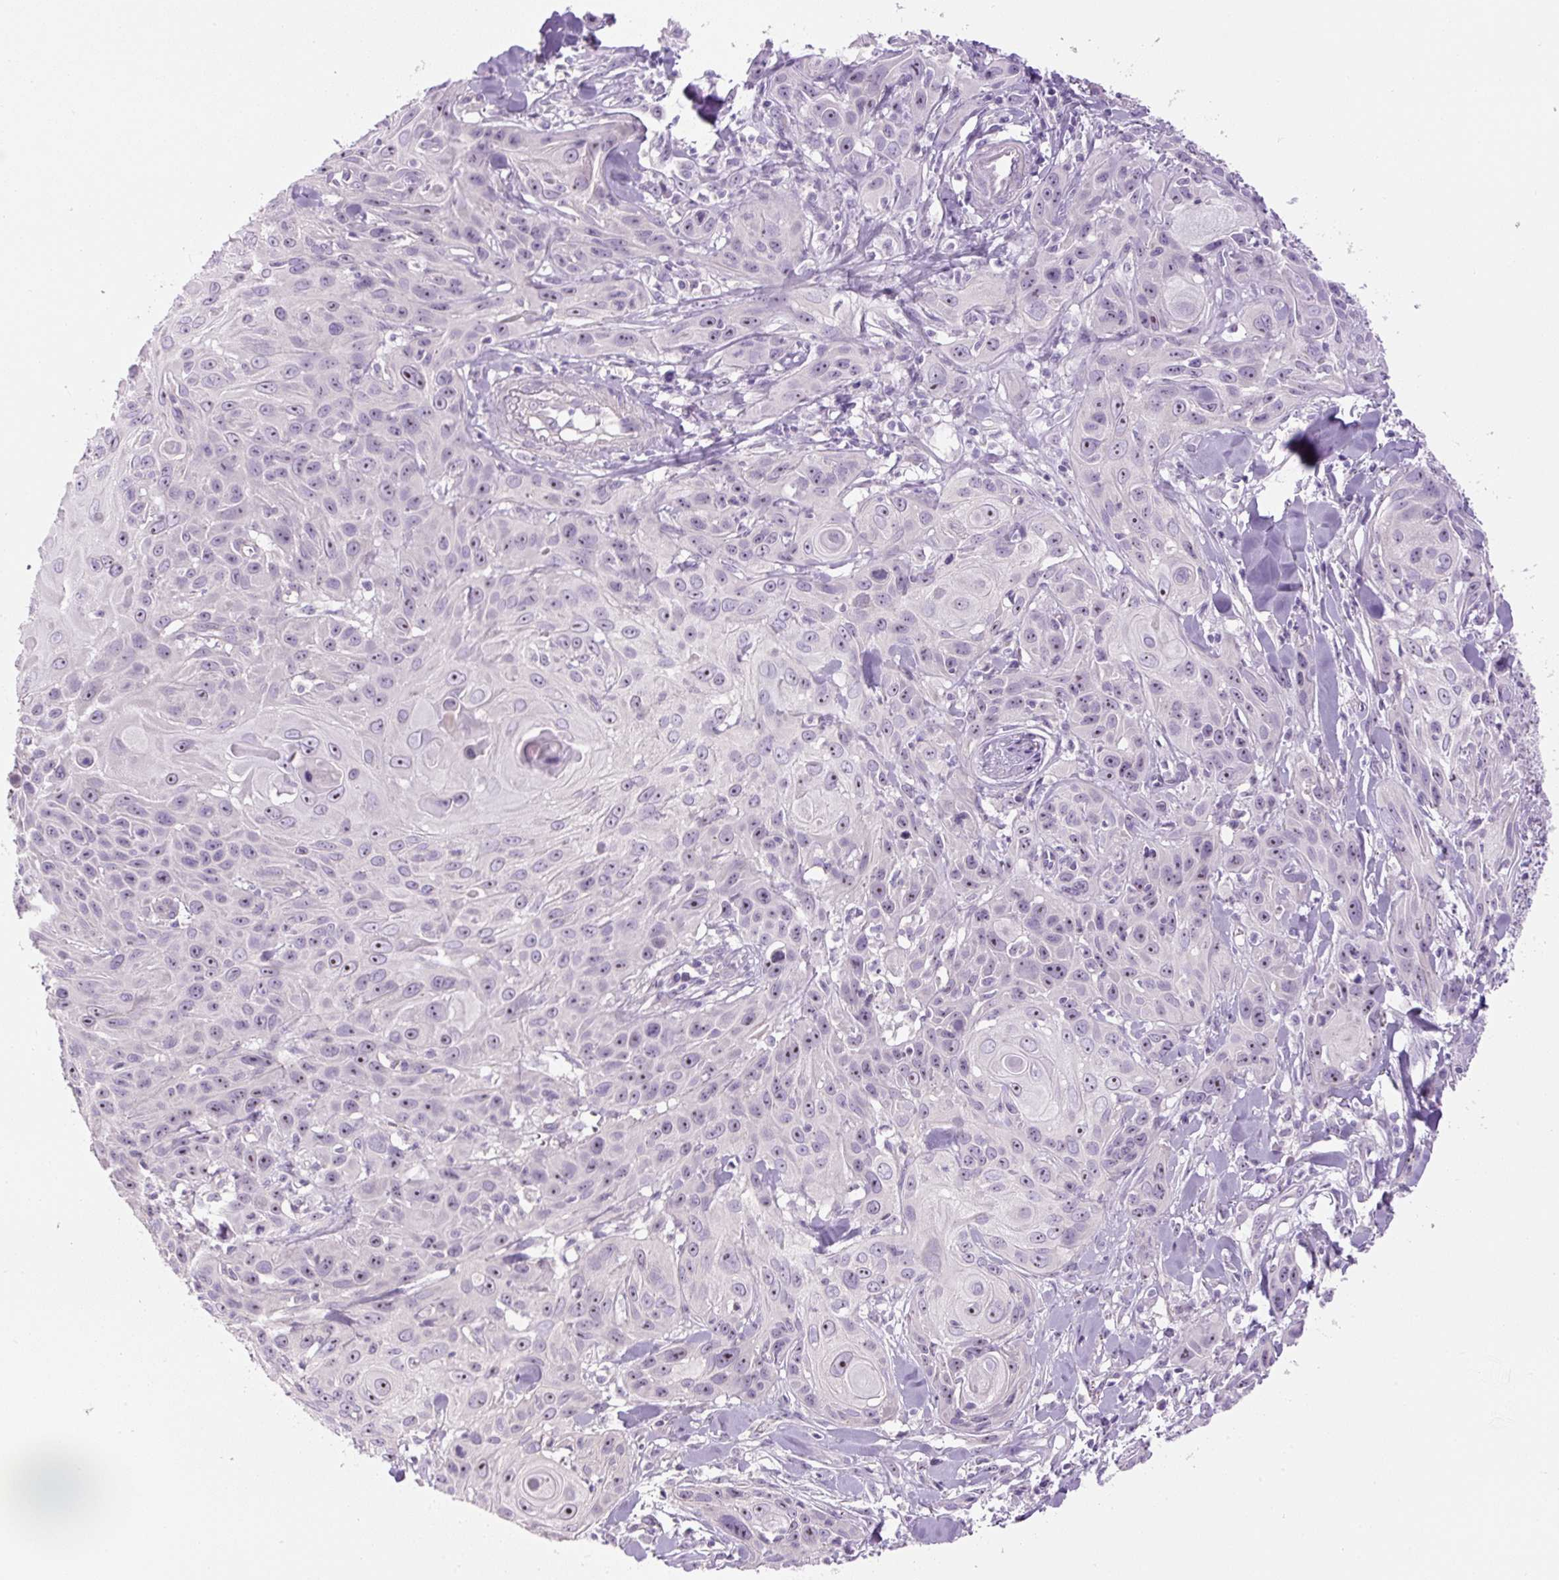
{"staining": {"intensity": "weak", "quantity": "<25%", "location": "nuclear"}, "tissue": "skin cancer", "cell_type": "Tumor cells", "image_type": "cancer", "snomed": [{"axis": "morphology", "description": "Squamous cell carcinoma, NOS"}, {"axis": "topography", "description": "Skin"}, {"axis": "topography", "description": "Vulva"}], "caption": "IHC photomicrograph of human skin squamous cell carcinoma stained for a protein (brown), which demonstrates no staining in tumor cells.", "gene": "TMEM151B", "patient": {"sex": "female", "age": 83}}